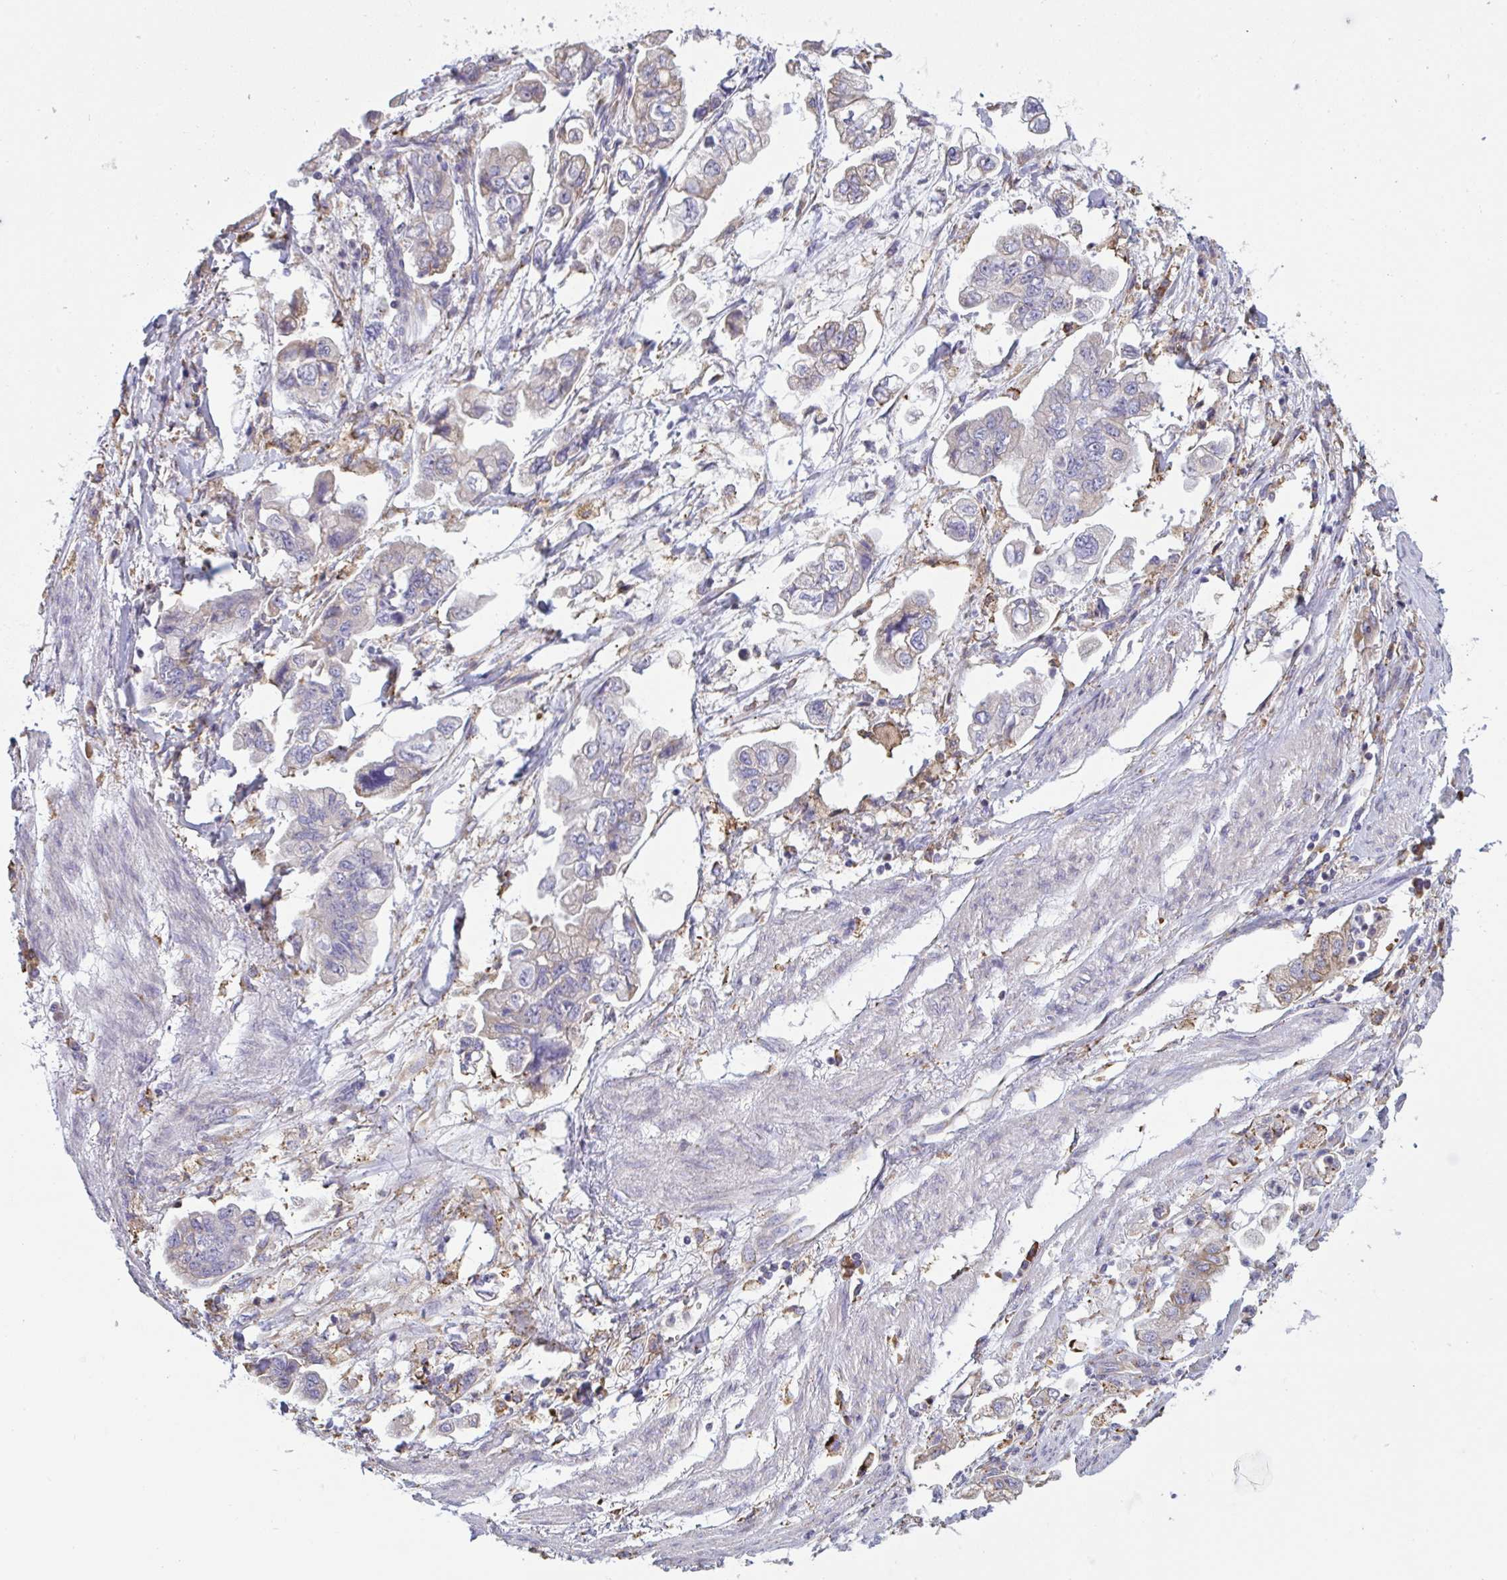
{"staining": {"intensity": "weak", "quantity": "<25%", "location": "cytoplasmic/membranous"}, "tissue": "stomach cancer", "cell_type": "Tumor cells", "image_type": "cancer", "snomed": [{"axis": "morphology", "description": "Adenocarcinoma, NOS"}, {"axis": "topography", "description": "Stomach"}], "caption": "Stomach adenocarcinoma was stained to show a protein in brown. There is no significant staining in tumor cells.", "gene": "MYMK", "patient": {"sex": "male", "age": 62}}